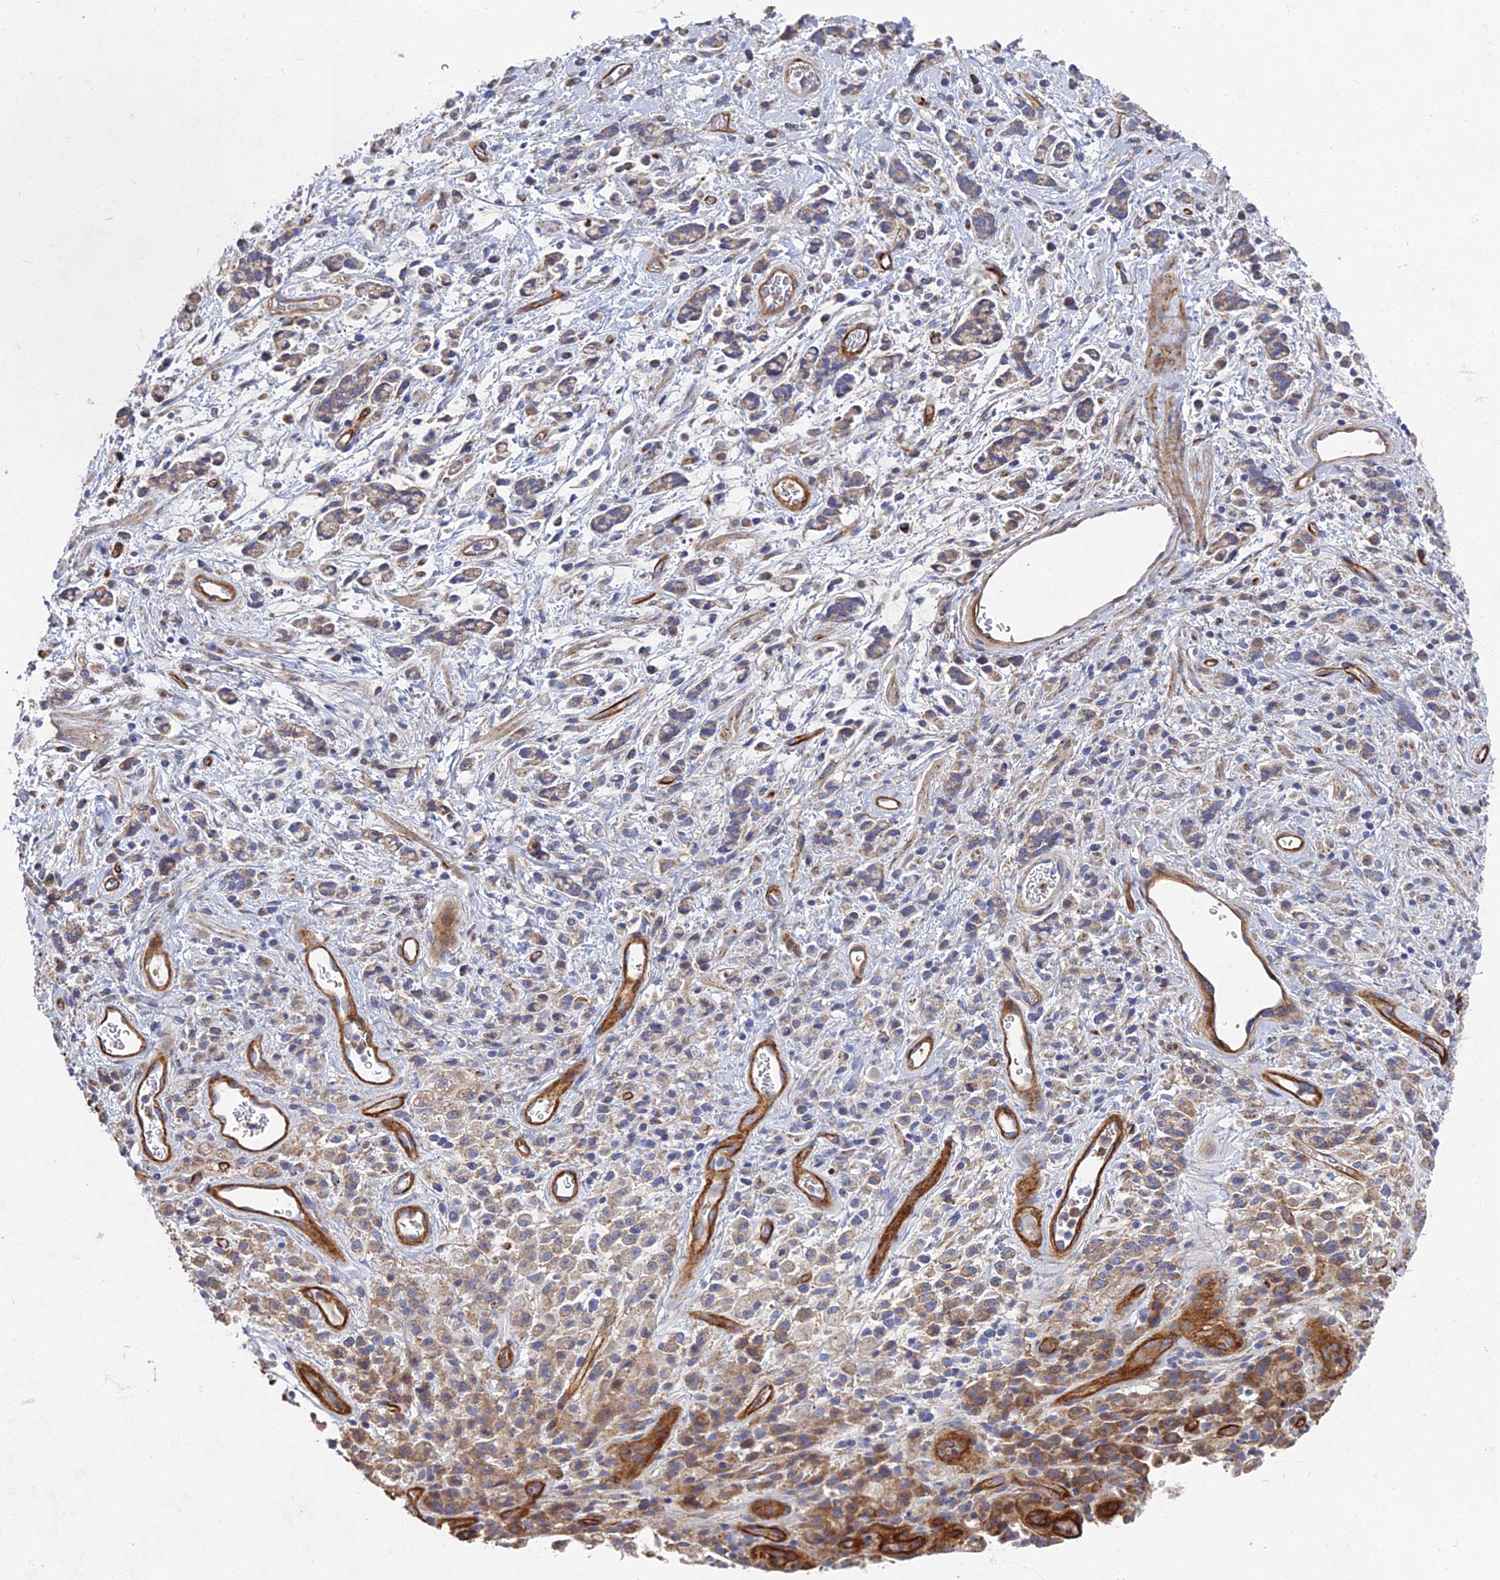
{"staining": {"intensity": "moderate", "quantity": "<25%", "location": "cytoplasmic/membranous"}, "tissue": "stomach cancer", "cell_type": "Tumor cells", "image_type": "cancer", "snomed": [{"axis": "morphology", "description": "Adenocarcinoma, NOS"}, {"axis": "topography", "description": "Stomach"}], "caption": "This is a micrograph of IHC staining of stomach cancer, which shows moderate expression in the cytoplasmic/membranous of tumor cells.", "gene": "RNASEK", "patient": {"sex": "female", "age": 60}}